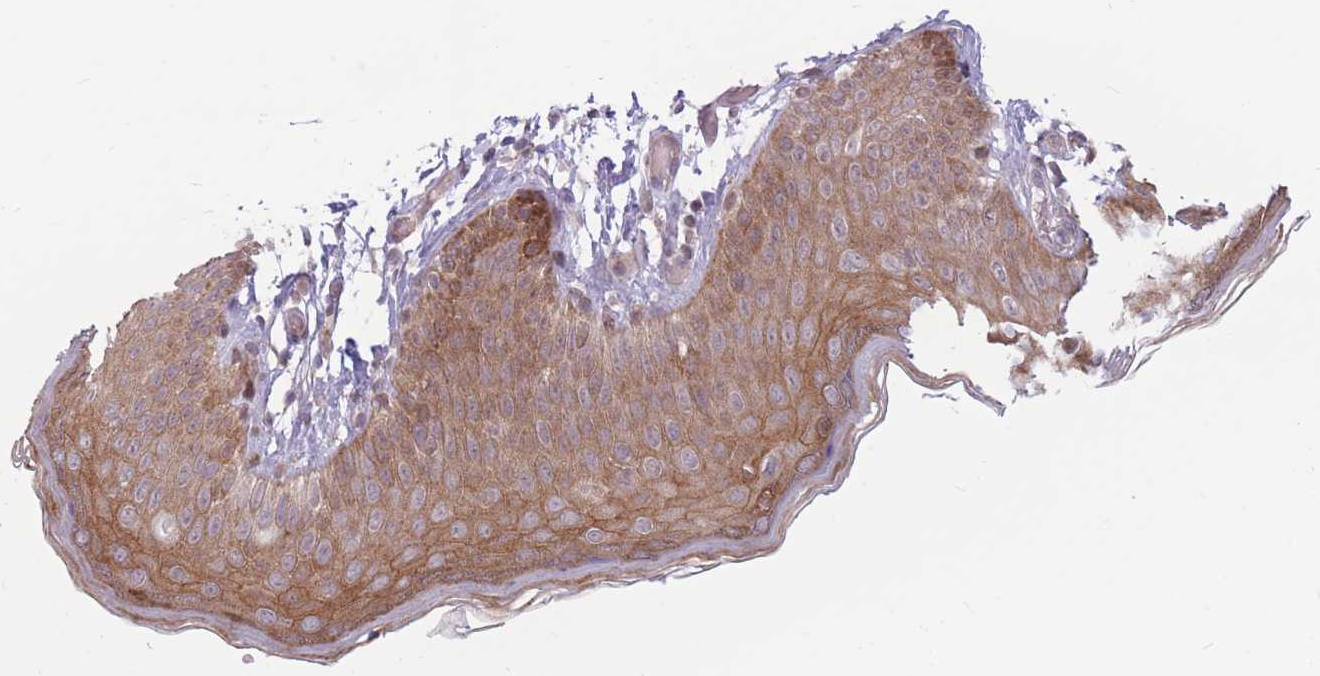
{"staining": {"intensity": "strong", "quantity": ">75%", "location": "cytoplasmic/membranous,nuclear"}, "tissue": "skin", "cell_type": "Epidermal cells", "image_type": "normal", "snomed": [{"axis": "morphology", "description": "Normal tissue, NOS"}, {"axis": "topography", "description": "Anal"}], "caption": "Skin stained with DAB (3,3'-diaminobenzidine) immunohistochemistry displays high levels of strong cytoplasmic/membranous,nuclear staining in approximately >75% of epidermal cells.", "gene": "TCF20", "patient": {"sex": "female", "age": 40}}